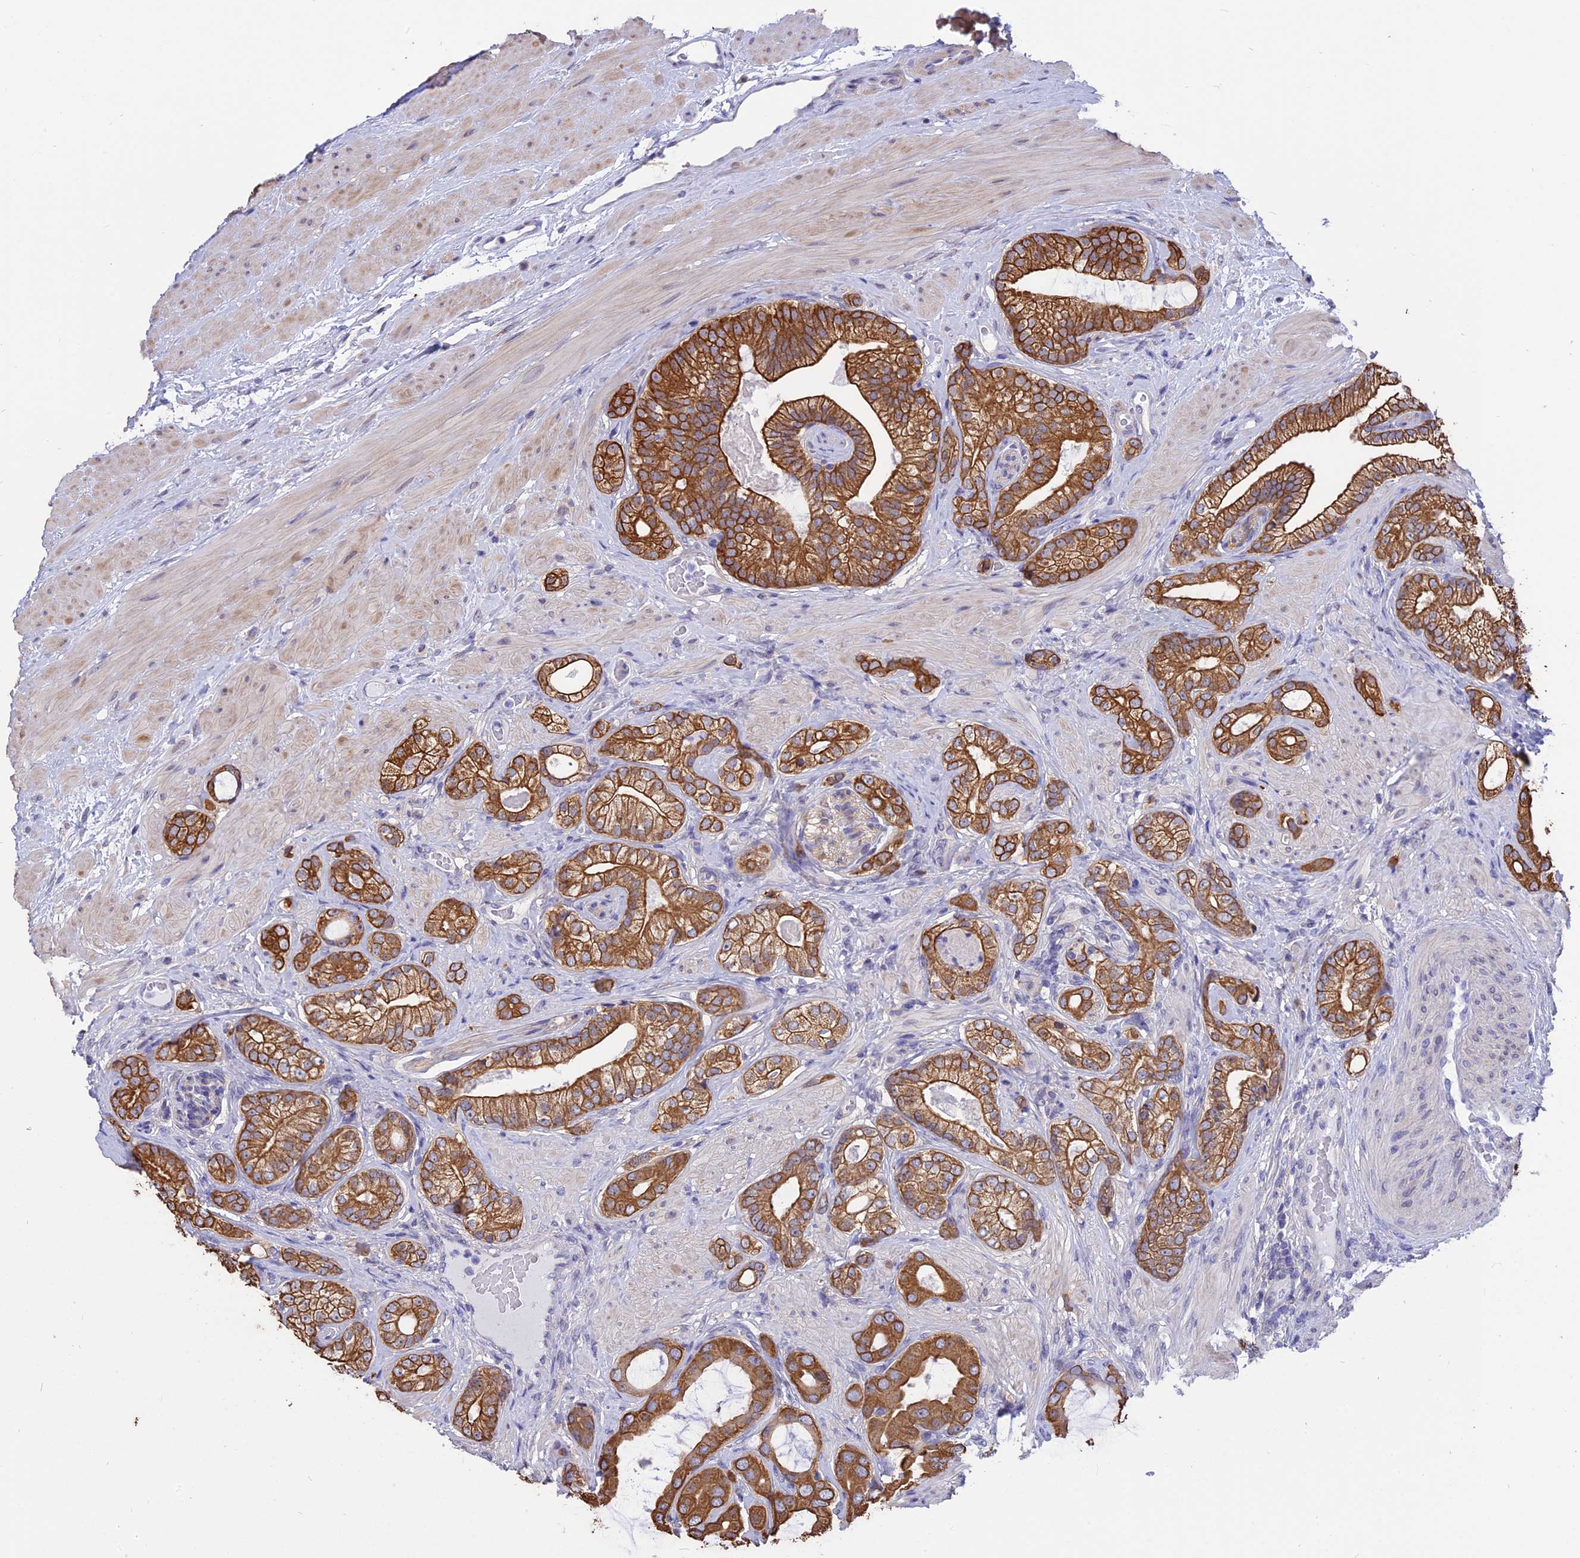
{"staining": {"intensity": "strong", "quantity": ">75%", "location": "cytoplasmic/membranous"}, "tissue": "prostate cancer", "cell_type": "Tumor cells", "image_type": "cancer", "snomed": [{"axis": "morphology", "description": "Adenocarcinoma, Low grade"}, {"axis": "topography", "description": "Prostate"}], "caption": "An immunohistochemistry micrograph of neoplastic tissue is shown. Protein staining in brown shows strong cytoplasmic/membranous positivity in prostate cancer (adenocarcinoma (low-grade)) within tumor cells.", "gene": "STUB1", "patient": {"sex": "male", "age": 57}}